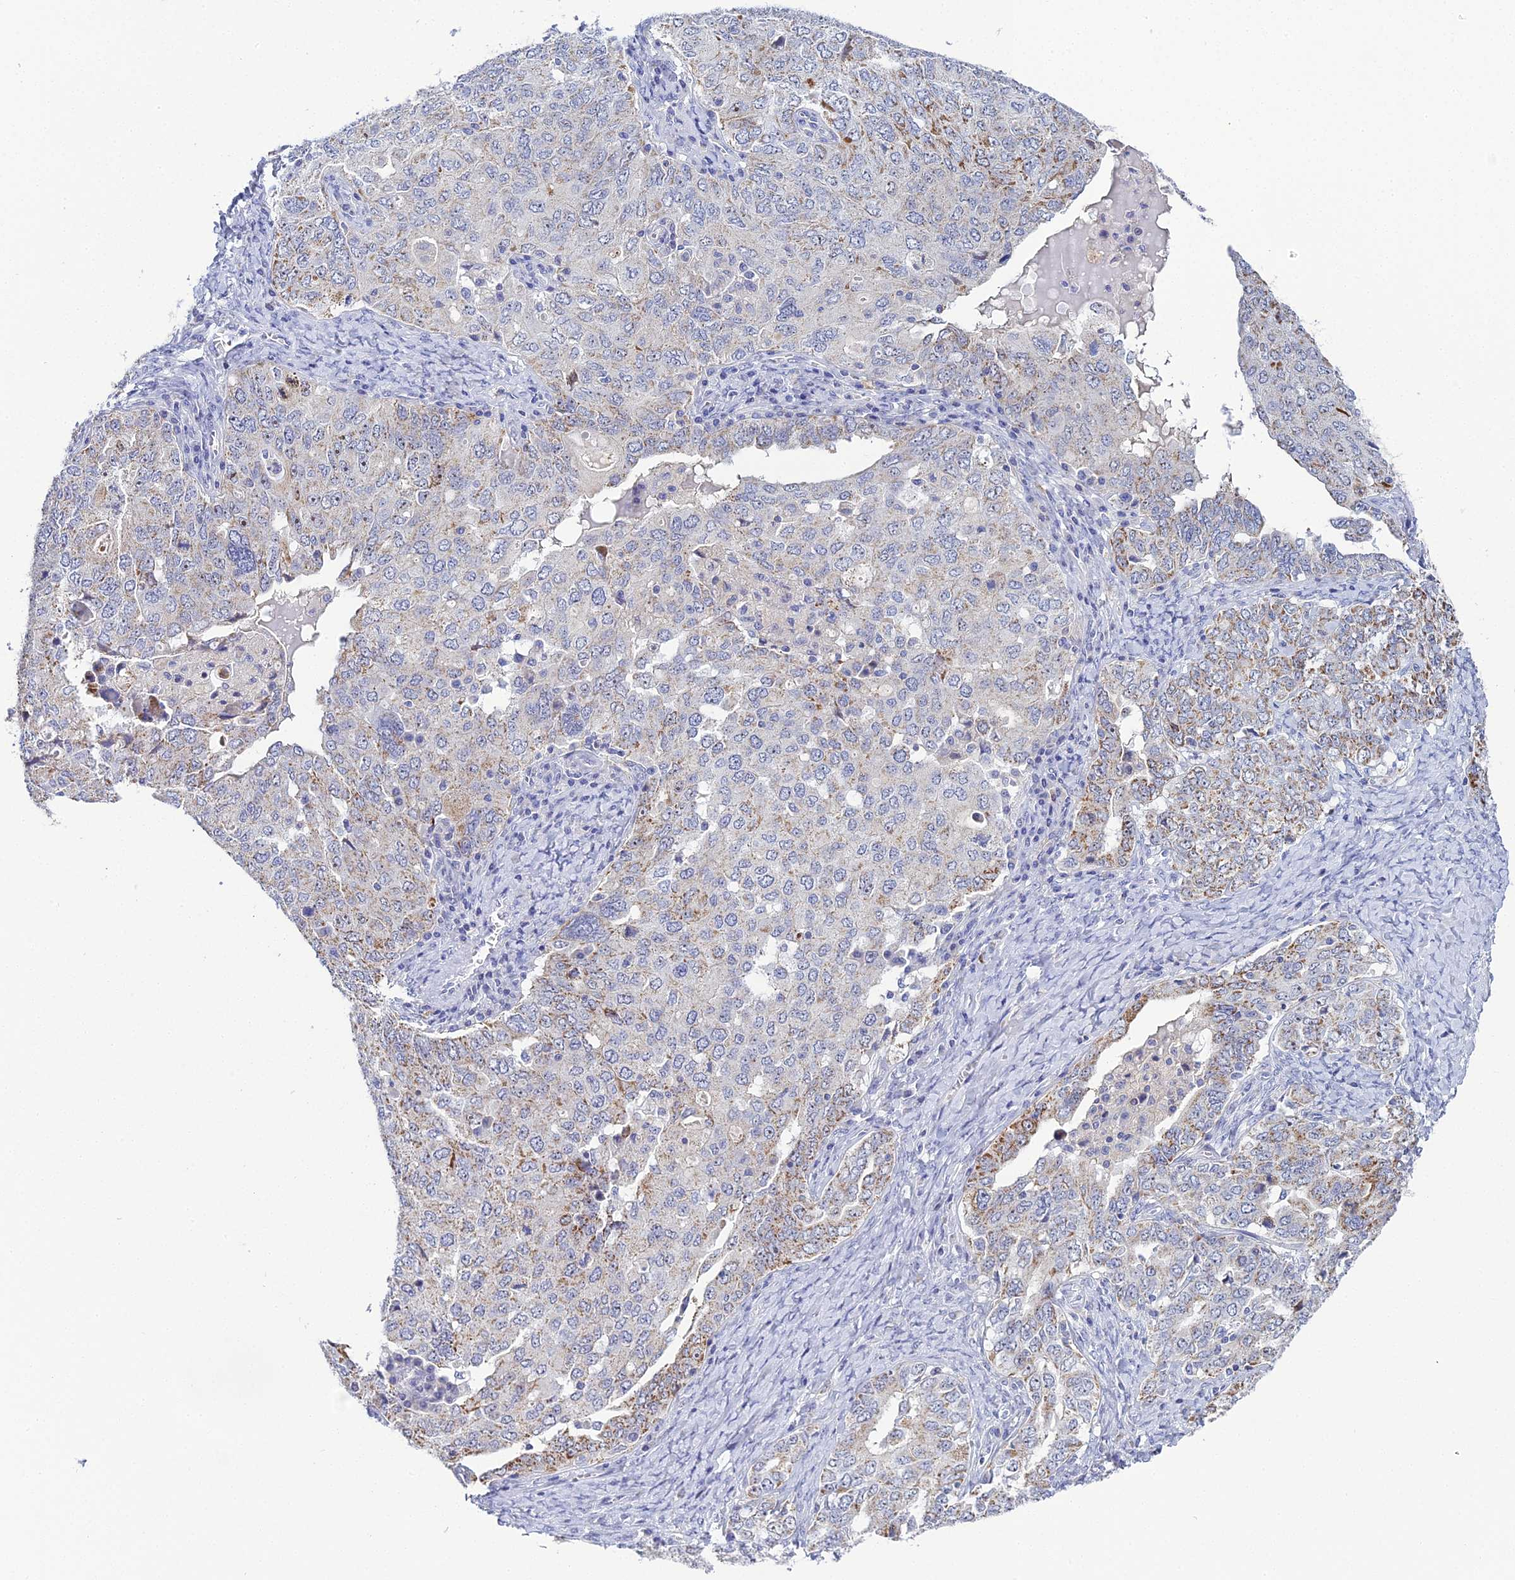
{"staining": {"intensity": "moderate", "quantity": "25%-75%", "location": "cytoplasmic/membranous"}, "tissue": "ovarian cancer", "cell_type": "Tumor cells", "image_type": "cancer", "snomed": [{"axis": "morphology", "description": "Carcinoma, endometroid"}, {"axis": "topography", "description": "Ovary"}], "caption": "A brown stain shows moderate cytoplasmic/membranous expression of a protein in human ovarian cancer tumor cells. Using DAB (3,3'-diaminobenzidine) (brown) and hematoxylin (blue) stains, captured at high magnification using brightfield microscopy.", "gene": "PLPP4", "patient": {"sex": "female", "age": 62}}